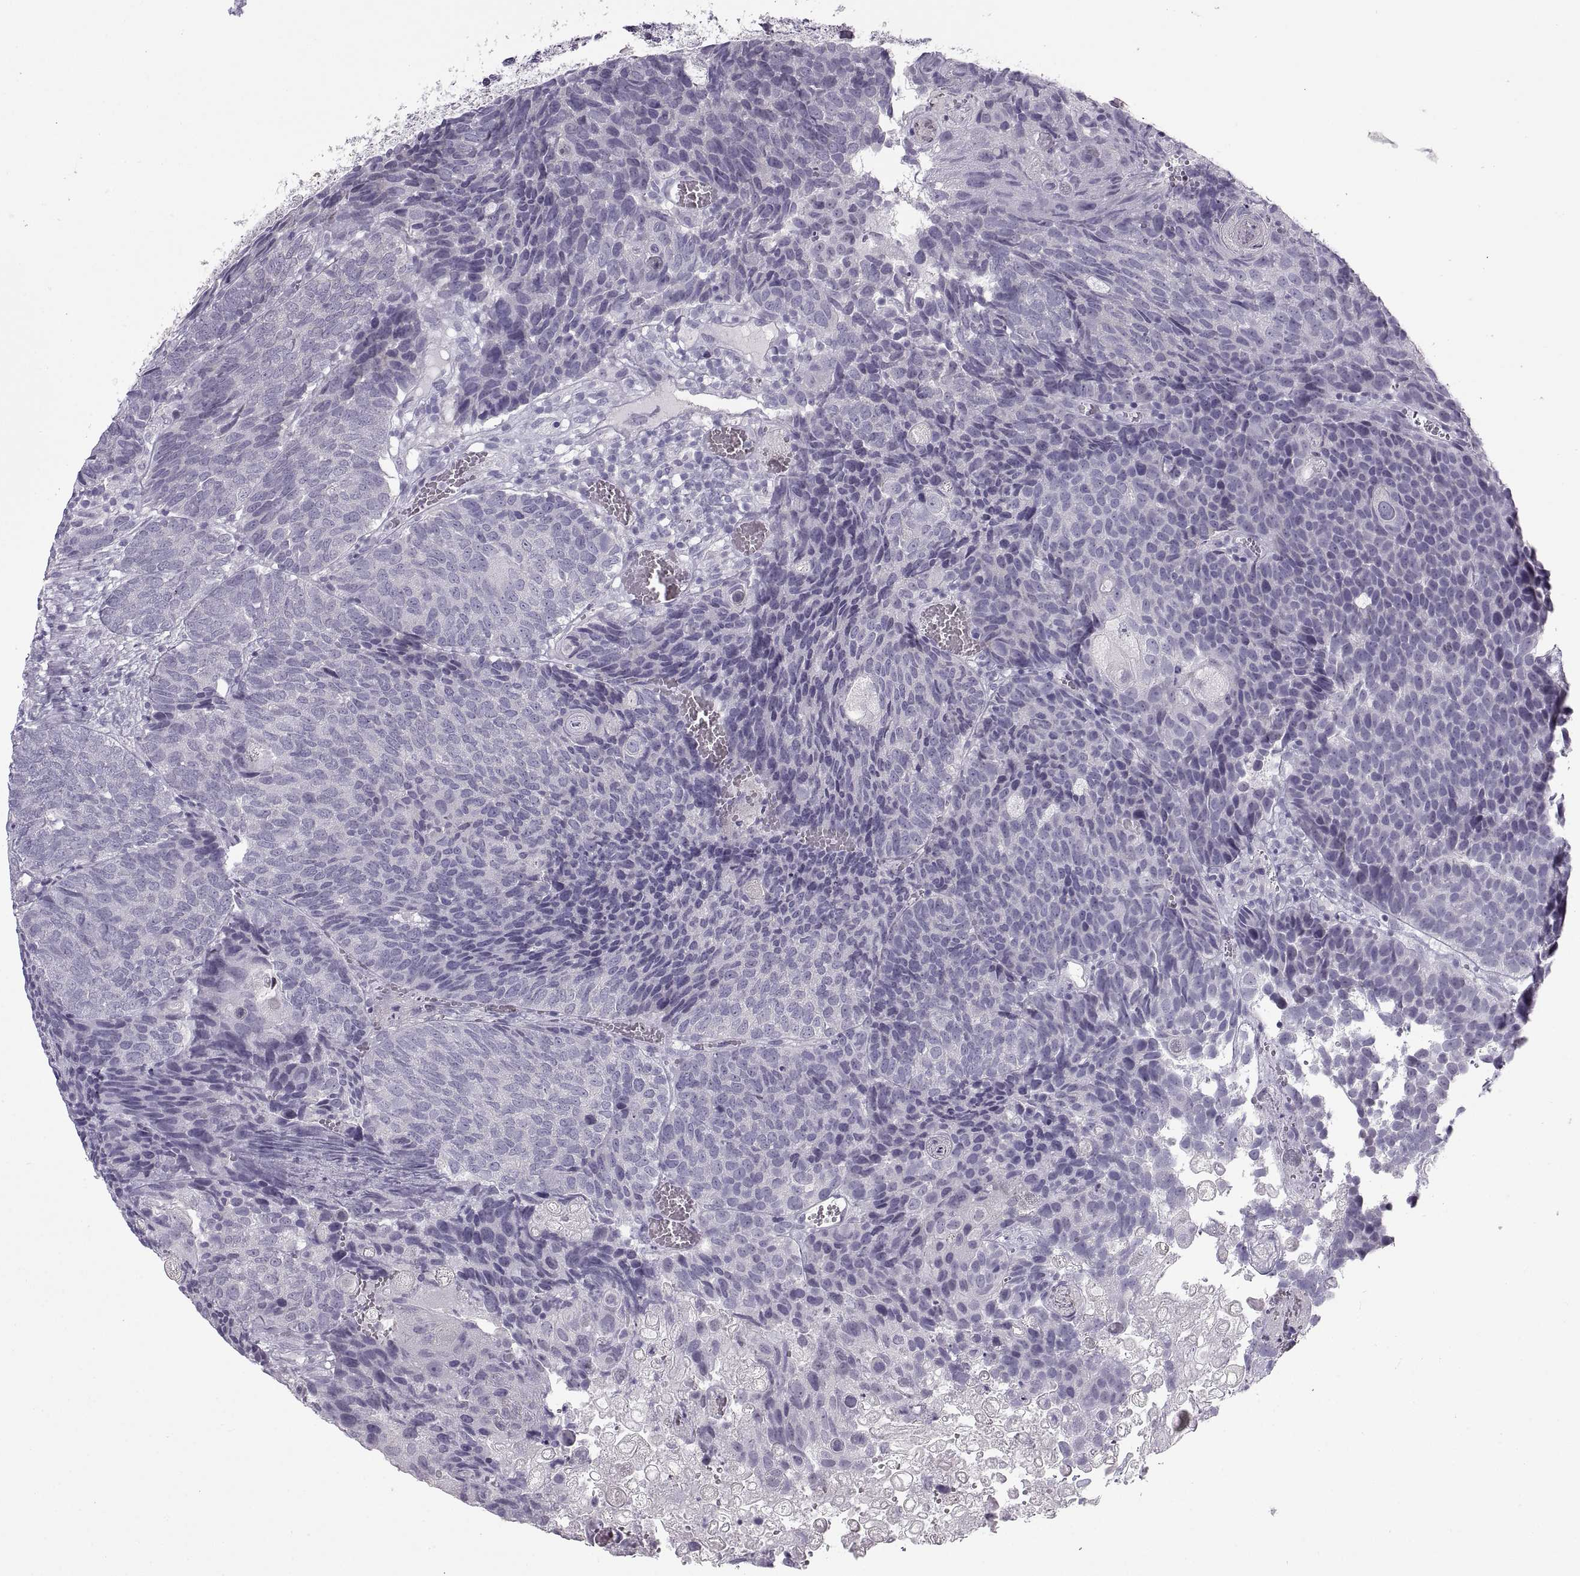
{"staining": {"intensity": "negative", "quantity": "none", "location": "none"}, "tissue": "urothelial cancer", "cell_type": "Tumor cells", "image_type": "cancer", "snomed": [{"axis": "morphology", "description": "Urothelial carcinoma, Low grade"}, {"axis": "topography", "description": "Urinary bladder"}], "caption": "Immunohistochemistry image of neoplastic tissue: human urothelial cancer stained with DAB demonstrates no significant protein expression in tumor cells.", "gene": "BSPH1", "patient": {"sex": "female", "age": 62}}